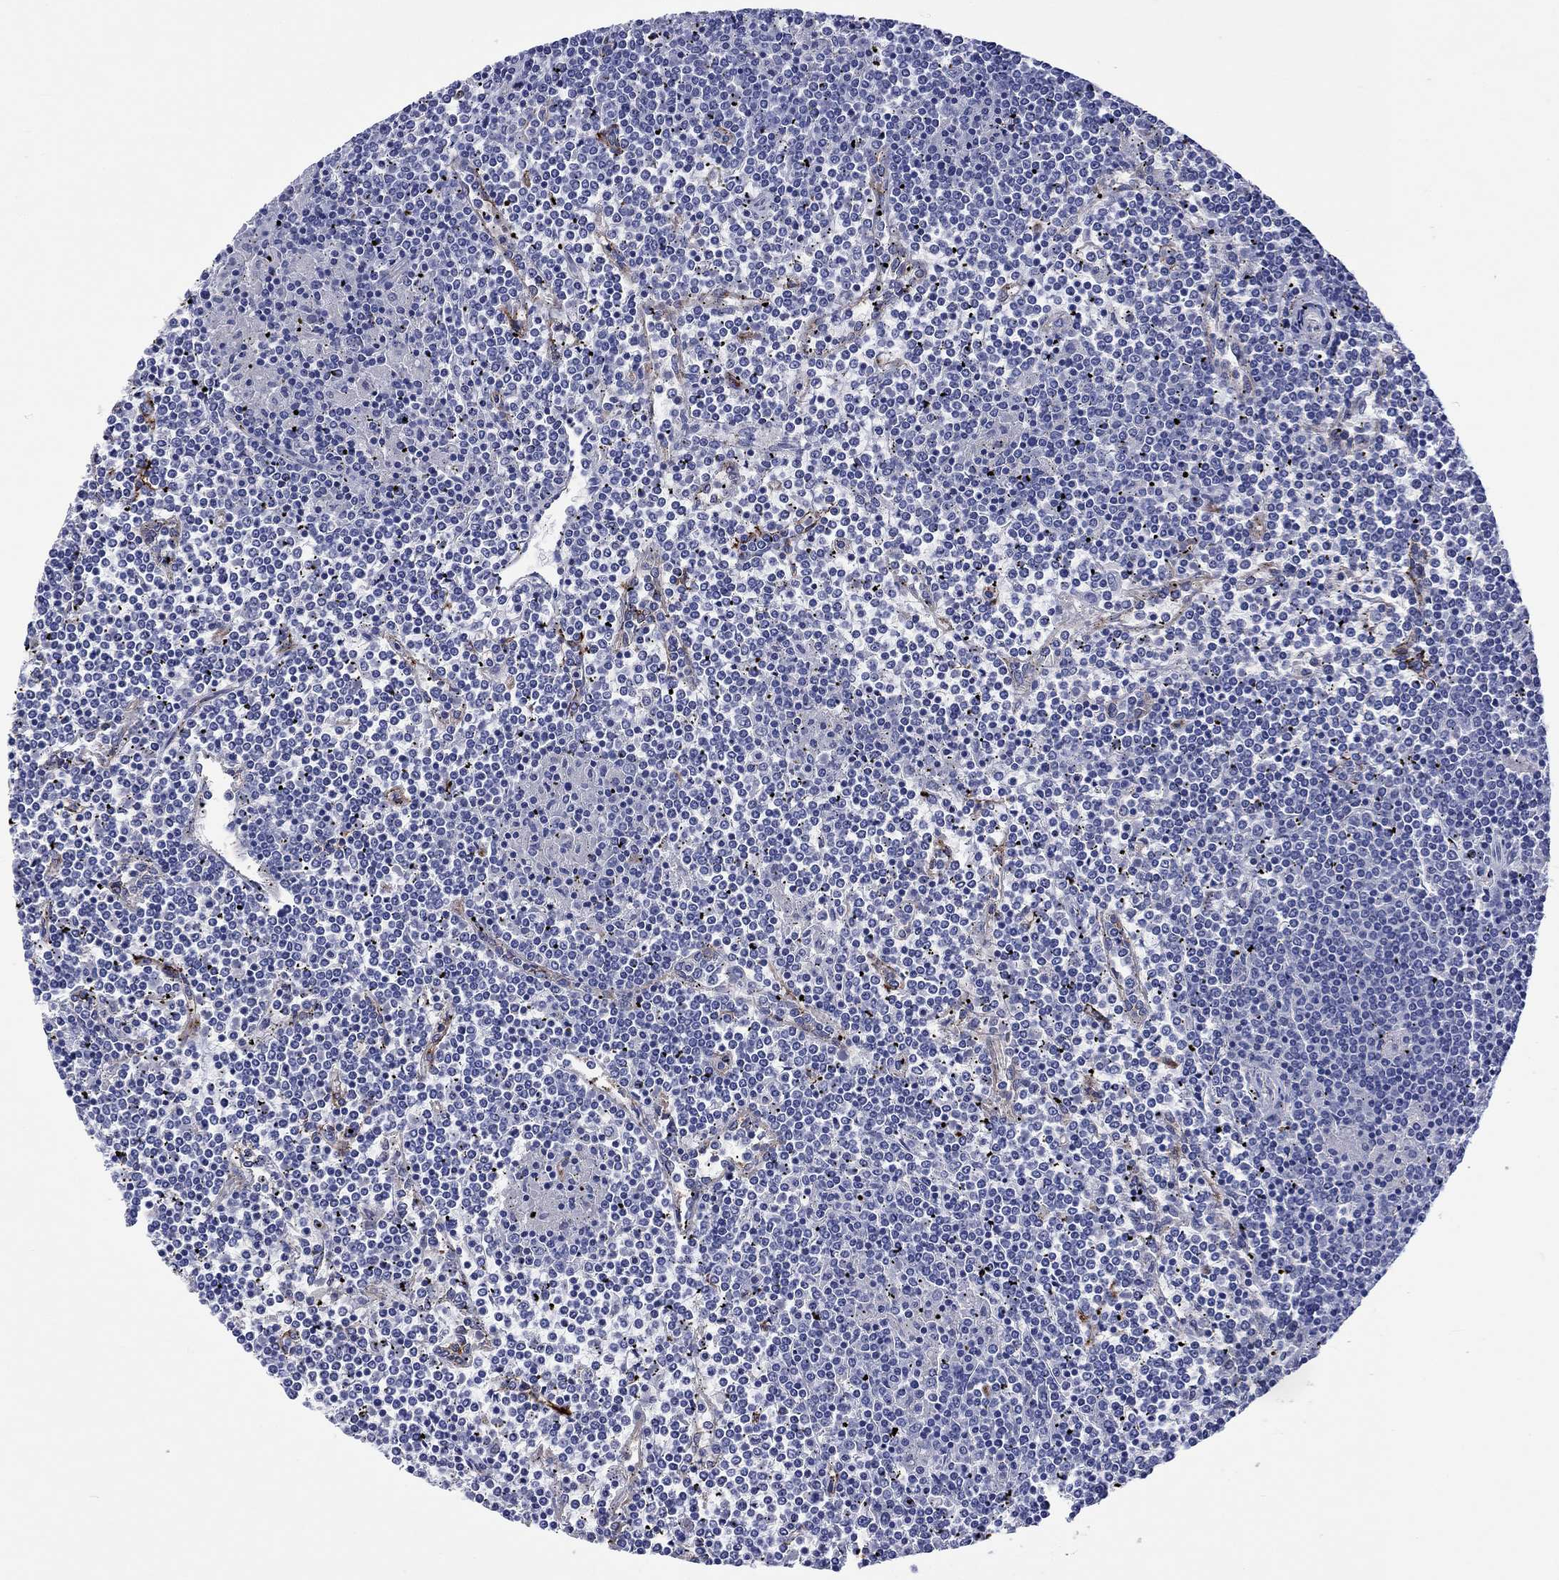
{"staining": {"intensity": "negative", "quantity": "none", "location": "none"}, "tissue": "lymphoma", "cell_type": "Tumor cells", "image_type": "cancer", "snomed": [{"axis": "morphology", "description": "Malignant lymphoma, non-Hodgkin's type, Low grade"}, {"axis": "topography", "description": "Spleen"}], "caption": "An image of lymphoma stained for a protein displays no brown staining in tumor cells.", "gene": "CACNG3", "patient": {"sex": "female", "age": 19}}